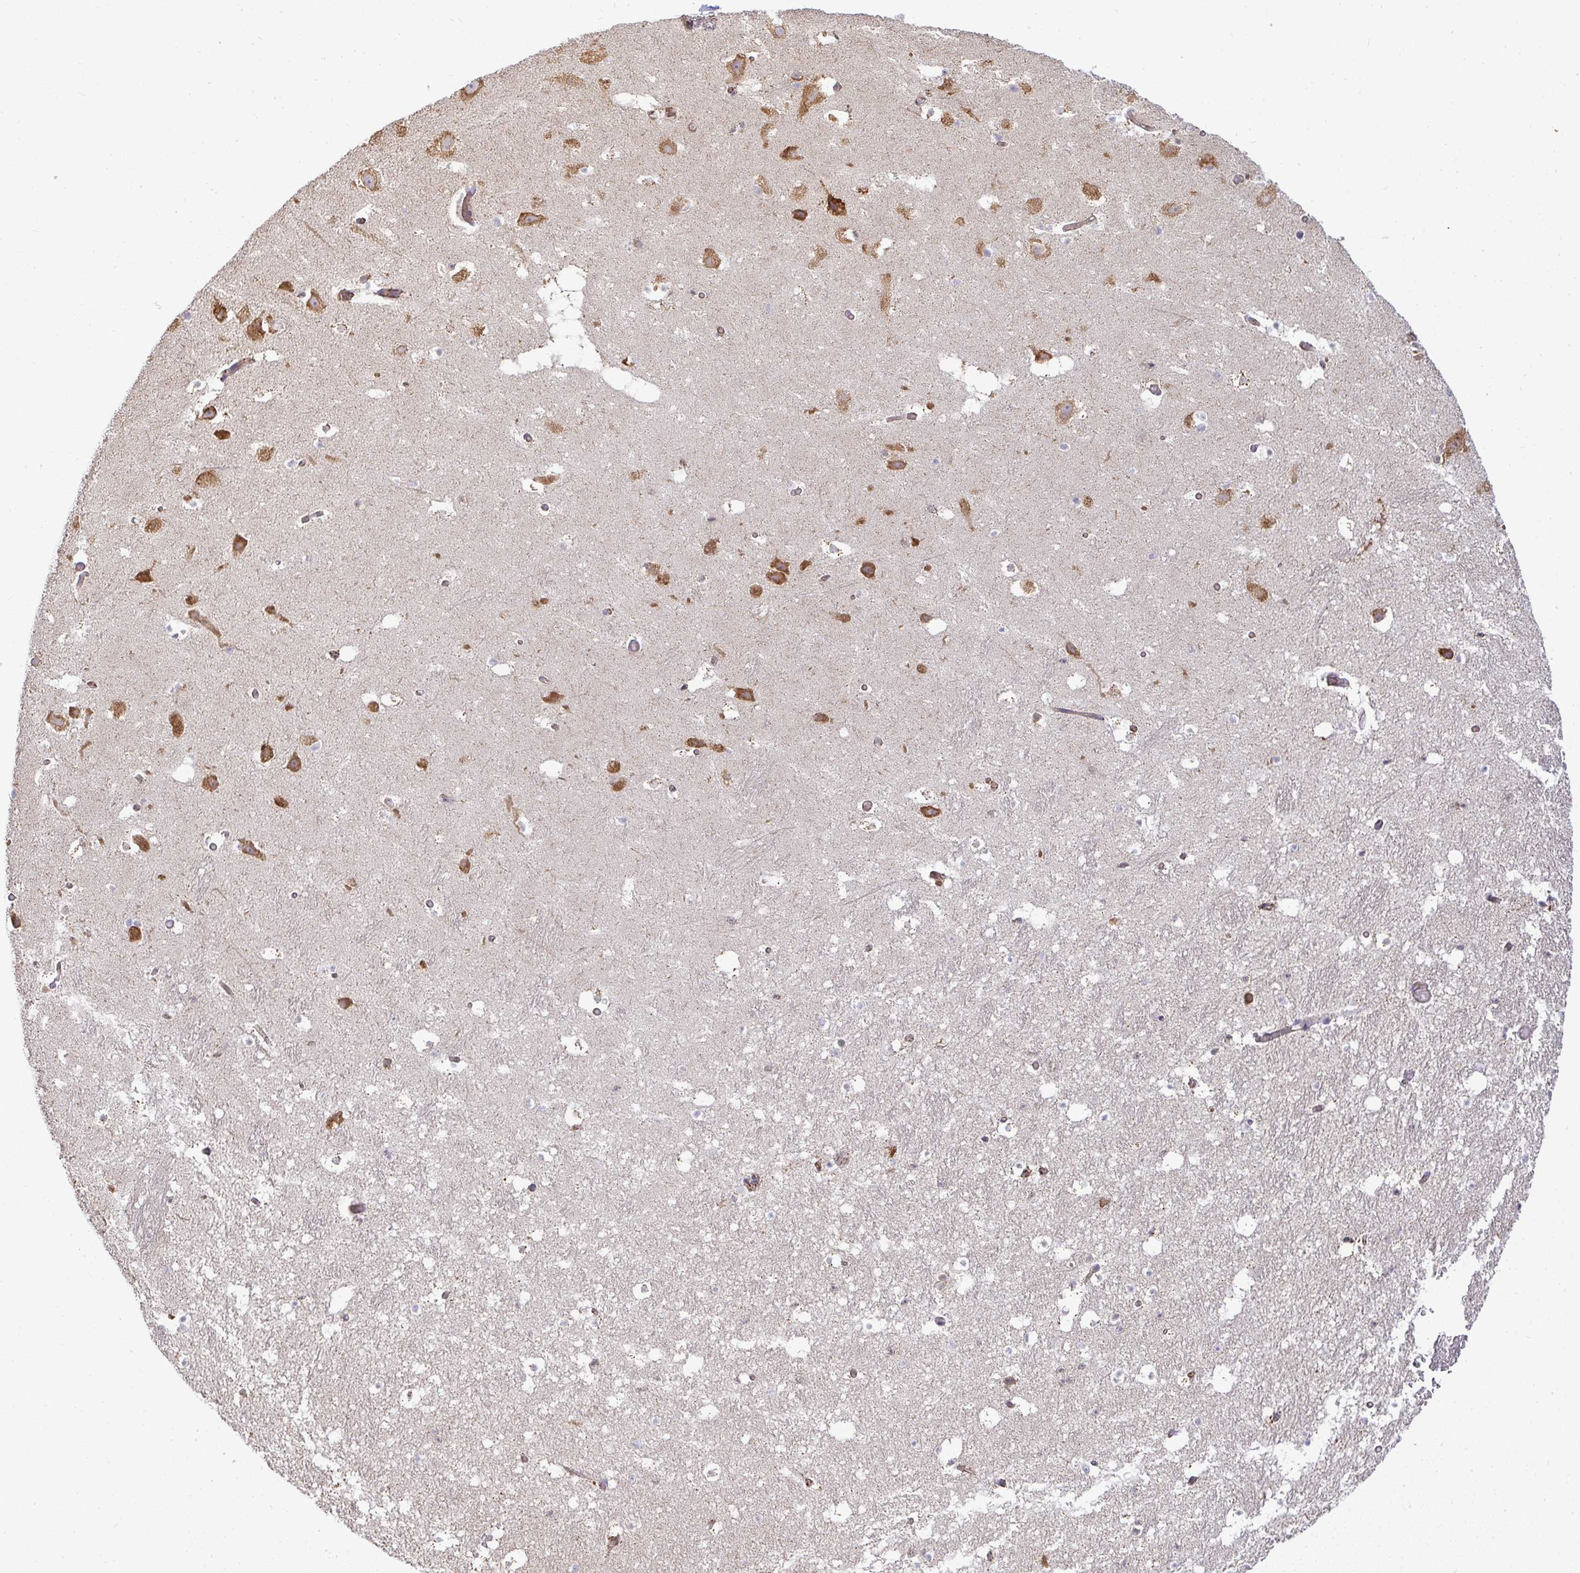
{"staining": {"intensity": "negative", "quantity": "none", "location": "none"}, "tissue": "hippocampus", "cell_type": "Glial cells", "image_type": "normal", "snomed": [{"axis": "morphology", "description": "Normal tissue, NOS"}, {"axis": "topography", "description": "Hippocampus"}], "caption": "Glial cells show no significant staining in benign hippocampus. (DAB (3,3'-diaminobenzidine) immunohistochemistry (IHC) visualized using brightfield microscopy, high magnification).", "gene": "B4GALT6", "patient": {"sex": "male", "age": 26}}